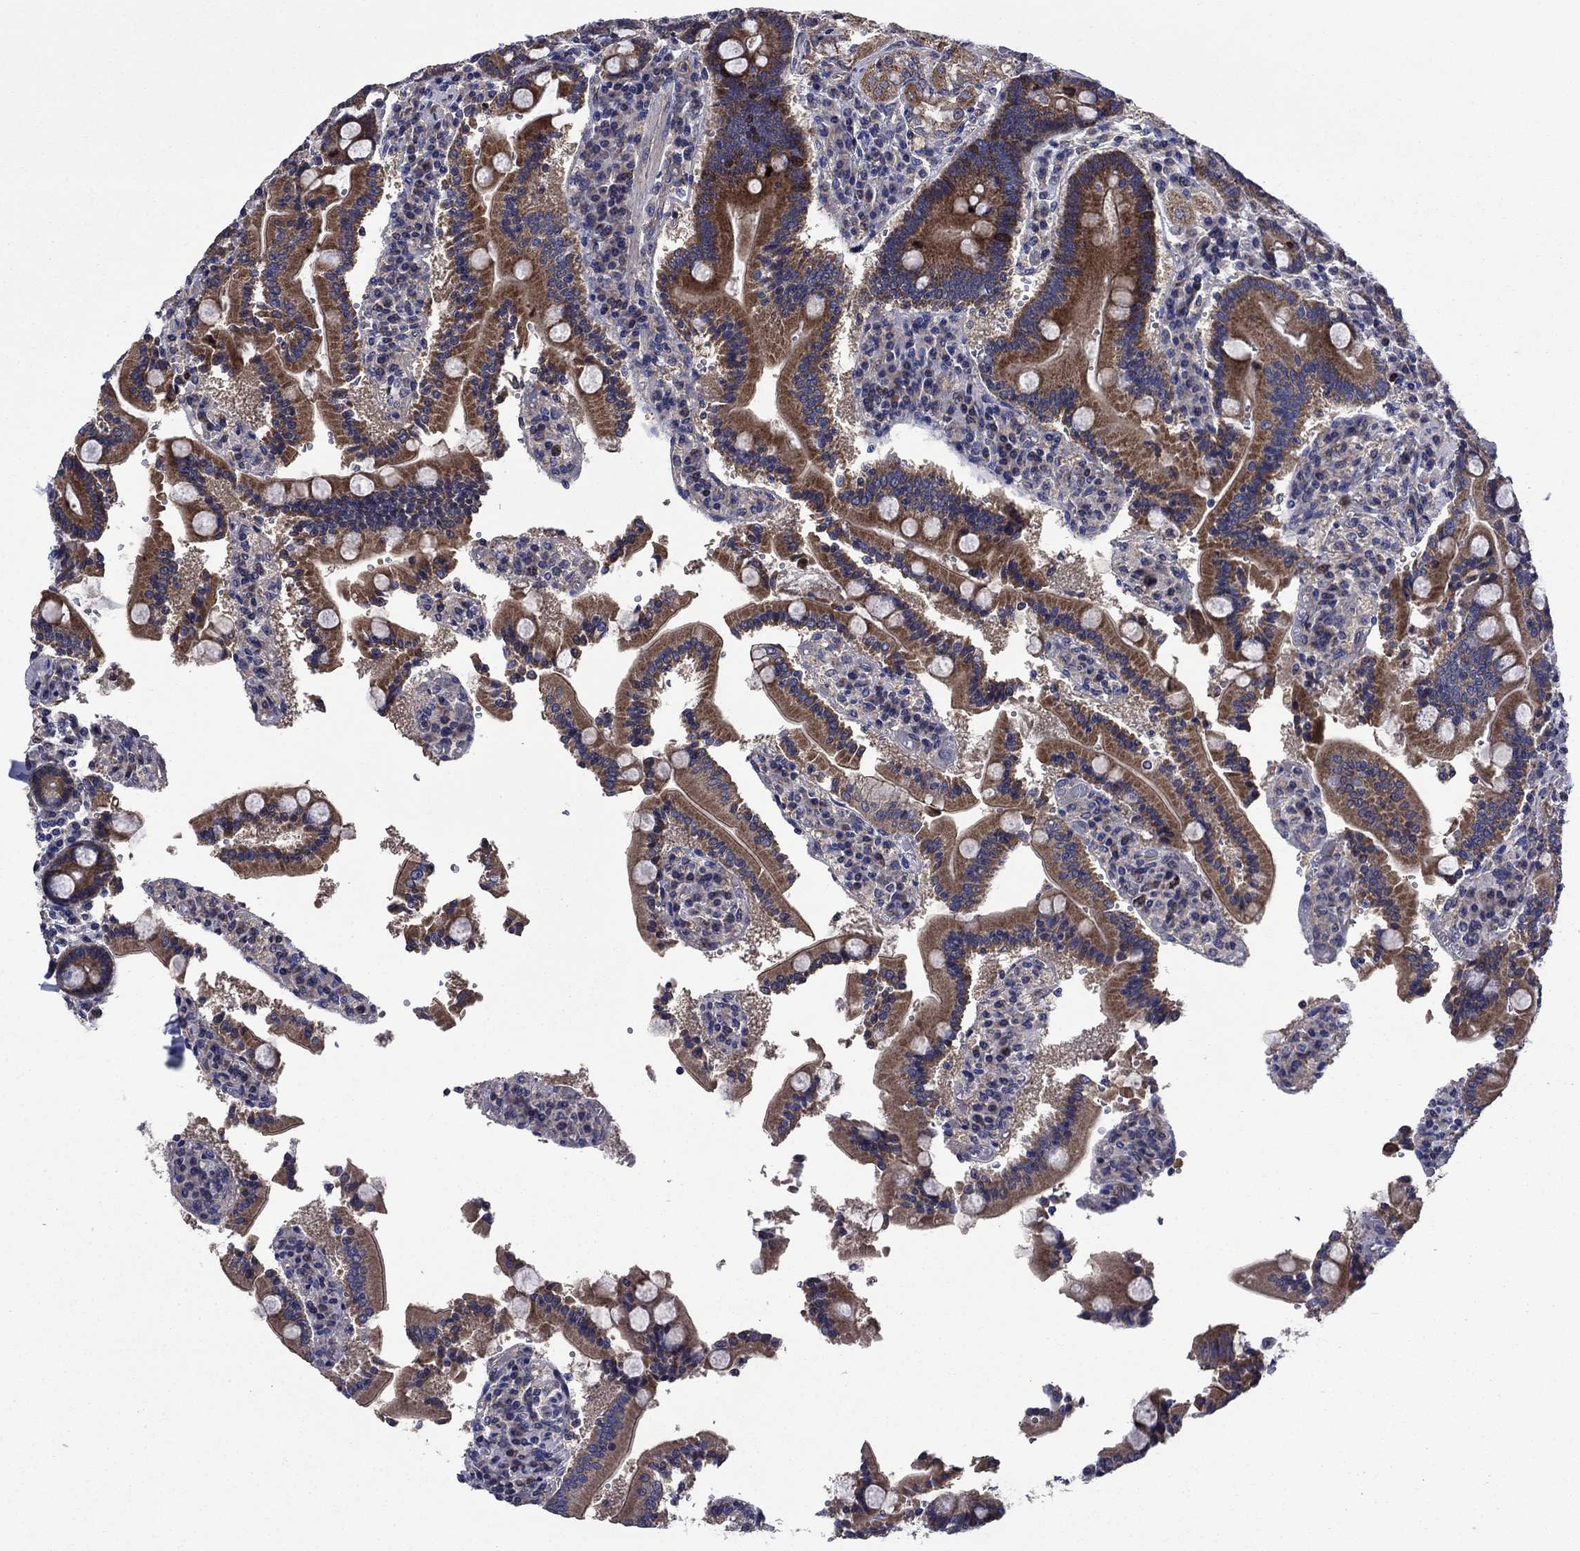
{"staining": {"intensity": "strong", "quantity": "25%-75%", "location": "cytoplasmic/membranous,nuclear"}, "tissue": "duodenum", "cell_type": "Glandular cells", "image_type": "normal", "snomed": [{"axis": "morphology", "description": "Normal tissue, NOS"}, {"axis": "topography", "description": "Duodenum"}], "caption": "This micrograph displays IHC staining of unremarkable duodenum, with high strong cytoplasmic/membranous,nuclear staining in about 25%-75% of glandular cells.", "gene": "KIF22", "patient": {"sex": "female", "age": 62}}